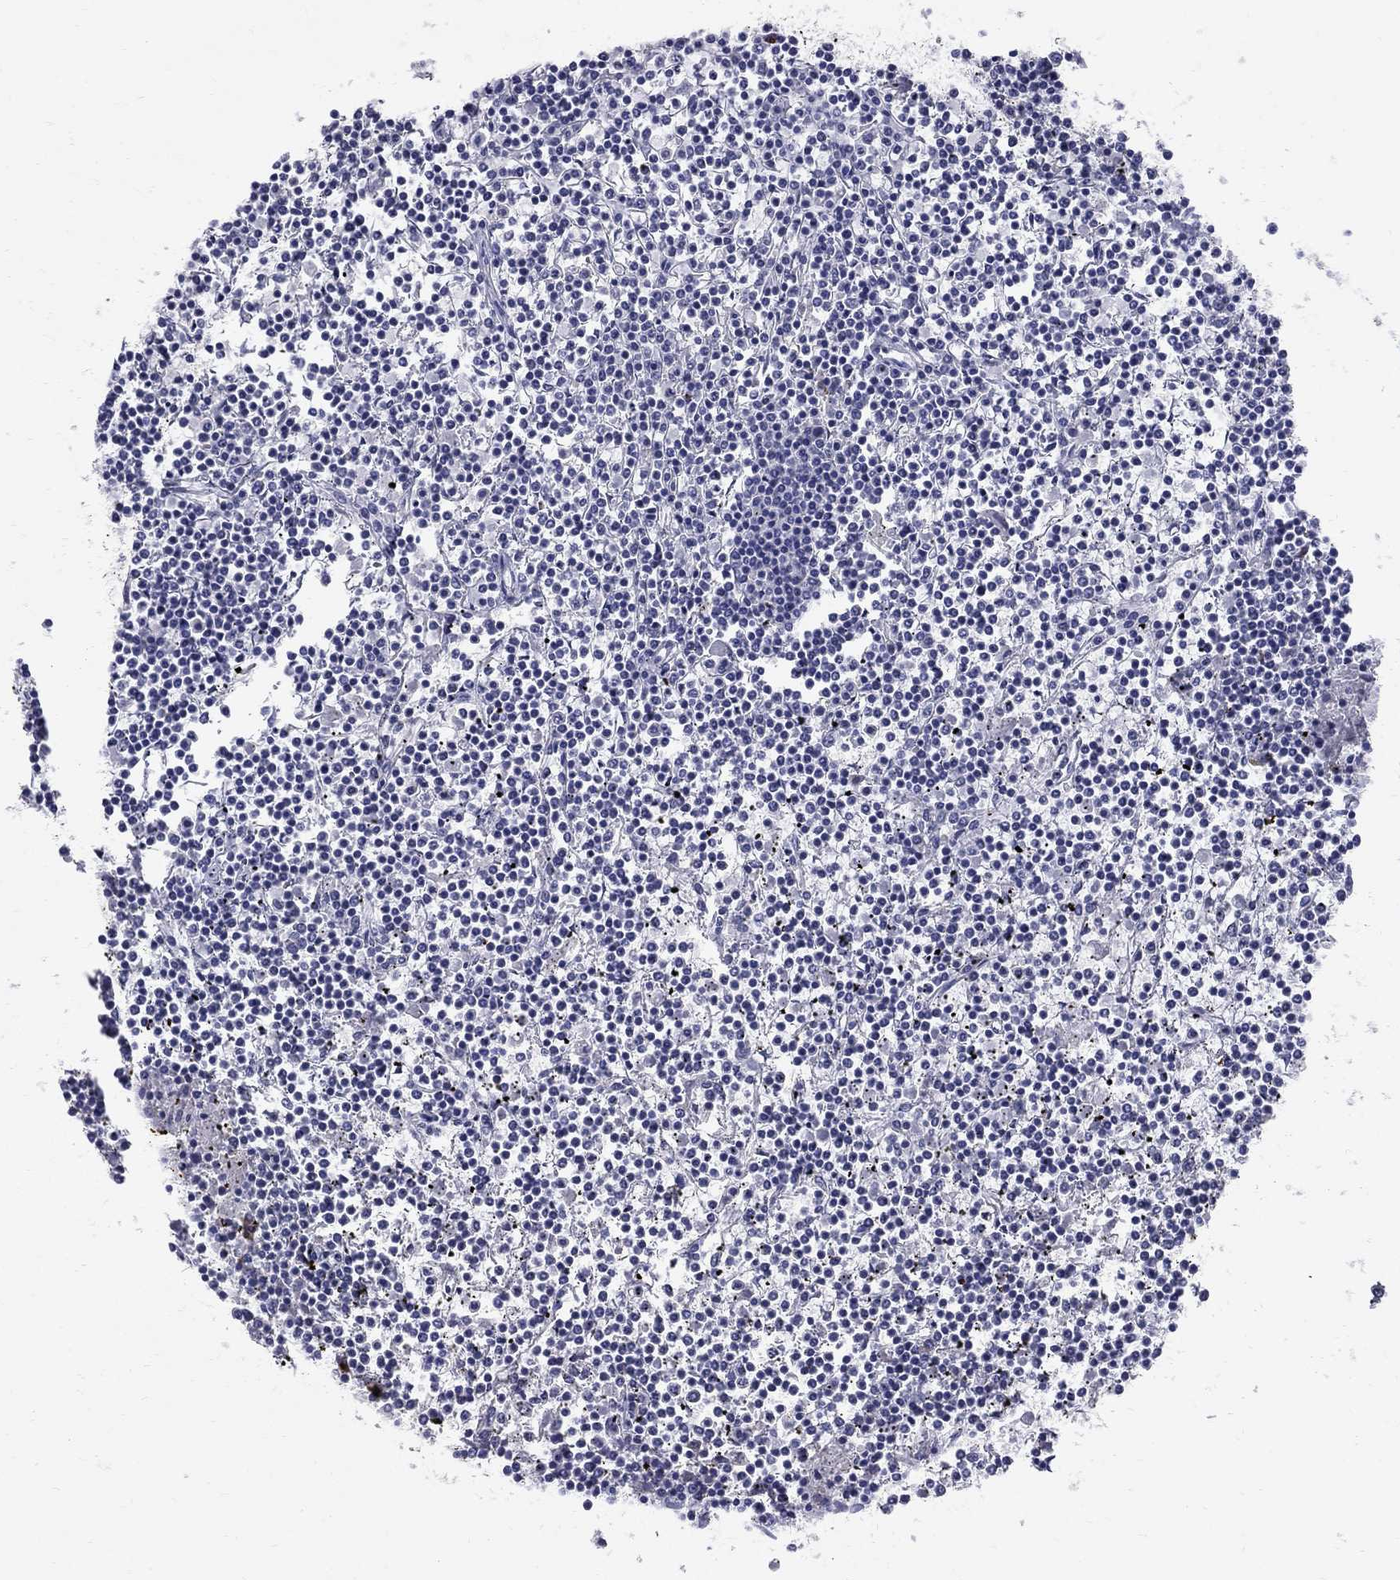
{"staining": {"intensity": "negative", "quantity": "none", "location": "none"}, "tissue": "lymphoma", "cell_type": "Tumor cells", "image_type": "cancer", "snomed": [{"axis": "morphology", "description": "Malignant lymphoma, non-Hodgkin's type, Low grade"}, {"axis": "topography", "description": "Spleen"}], "caption": "Immunohistochemical staining of lymphoma displays no significant staining in tumor cells.", "gene": "TP53TG5", "patient": {"sex": "female", "age": 19}}